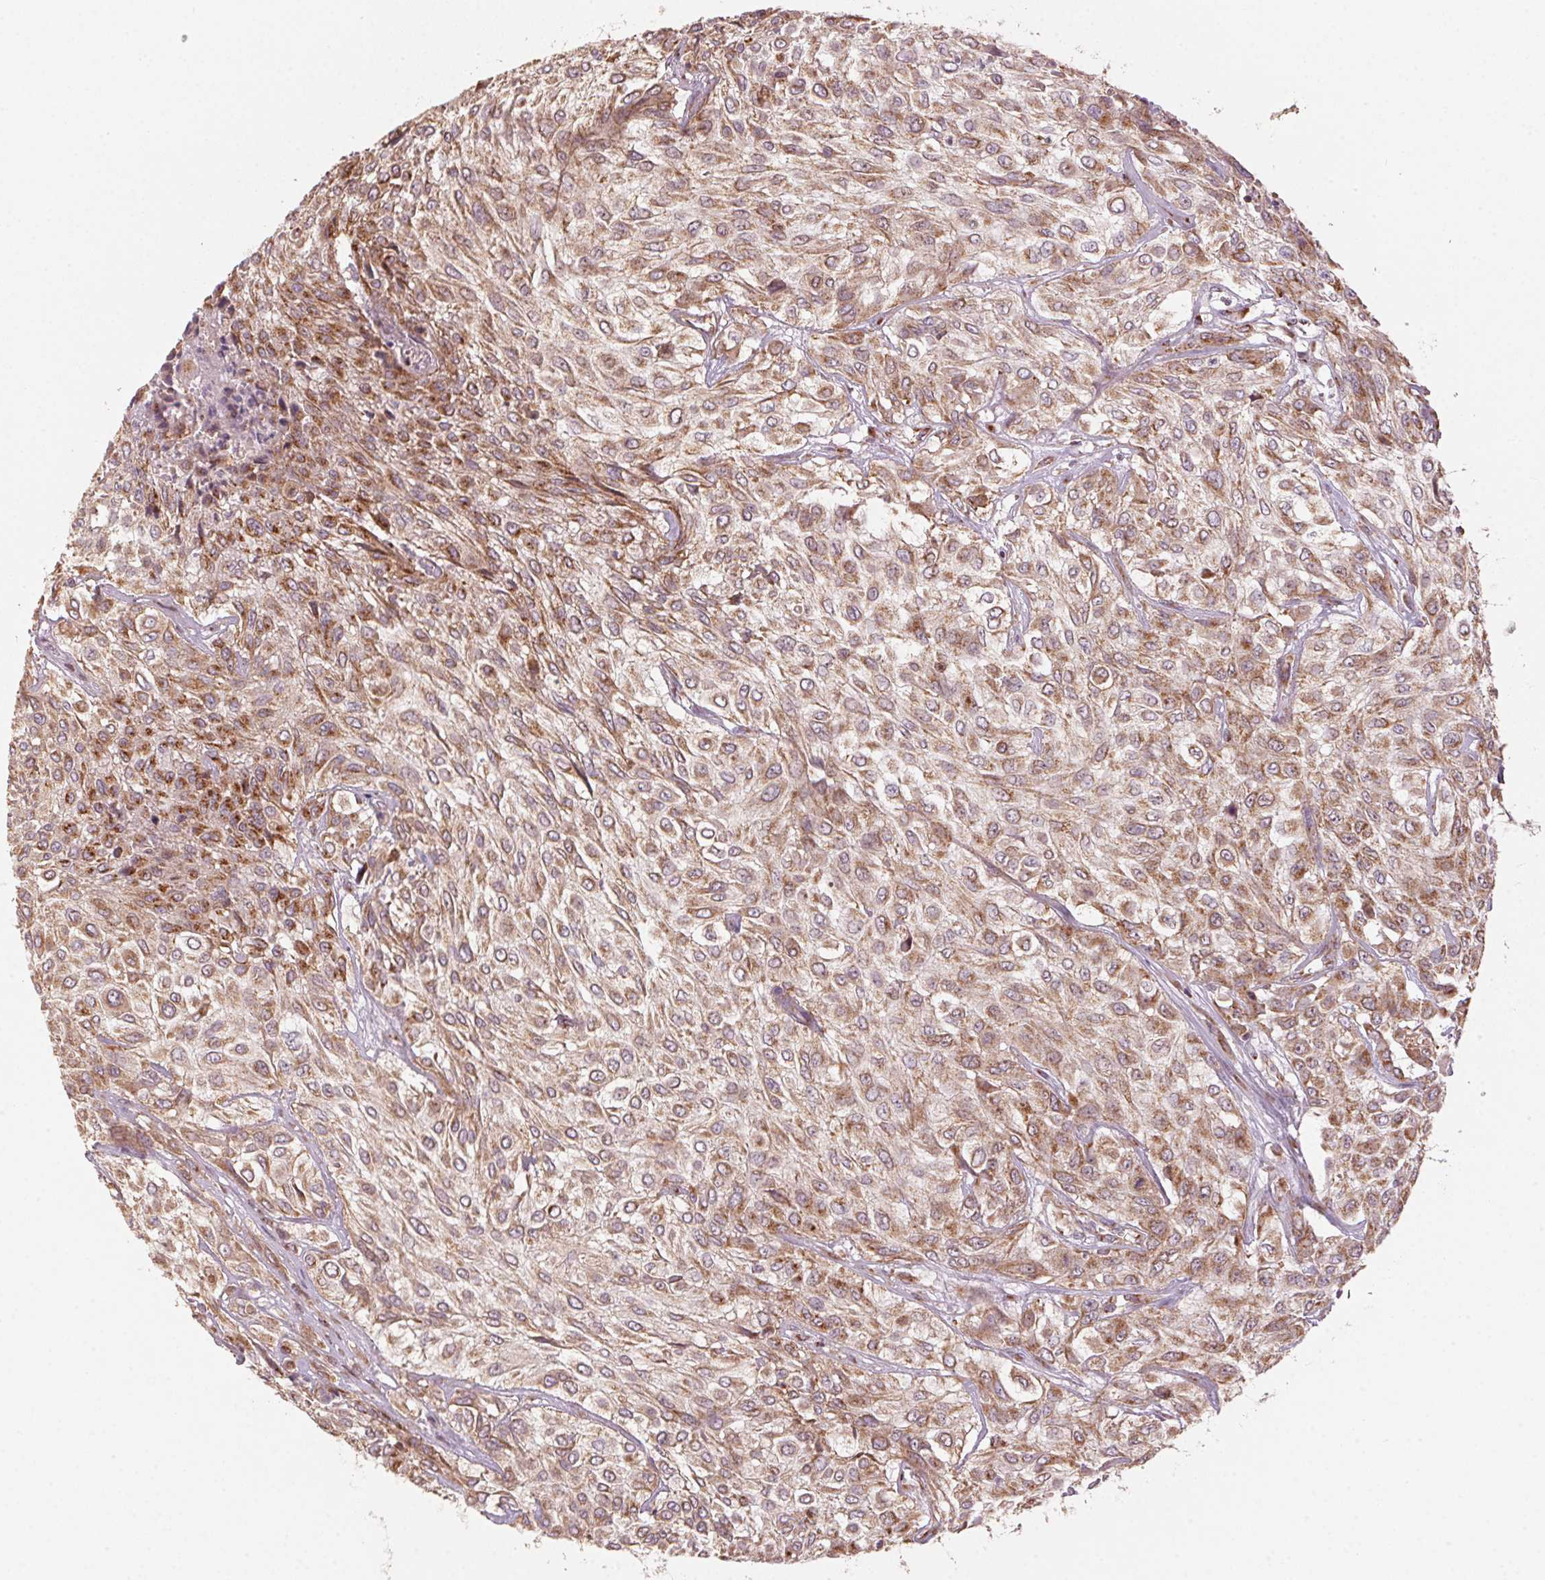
{"staining": {"intensity": "moderate", "quantity": ">75%", "location": "cytoplasmic/membranous"}, "tissue": "urothelial cancer", "cell_type": "Tumor cells", "image_type": "cancer", "snomed": [{"axis": "morphology", "description": "Urothelial carcinoma, High grade"}, {"axis": "topography", "description": "Urinary bladder"}], "caption": "Moderate cytoplasmic/membranous staining is appreciated in approximately >75% of tumor cells in urothelial carcinoma (high-grade). (DAB (3,3'-diaminobenzidine) = brown stain, brightfield microscopy at high magnification).", "gene": "TOMM70", "patient": {"sex": "male", "age": 57}}